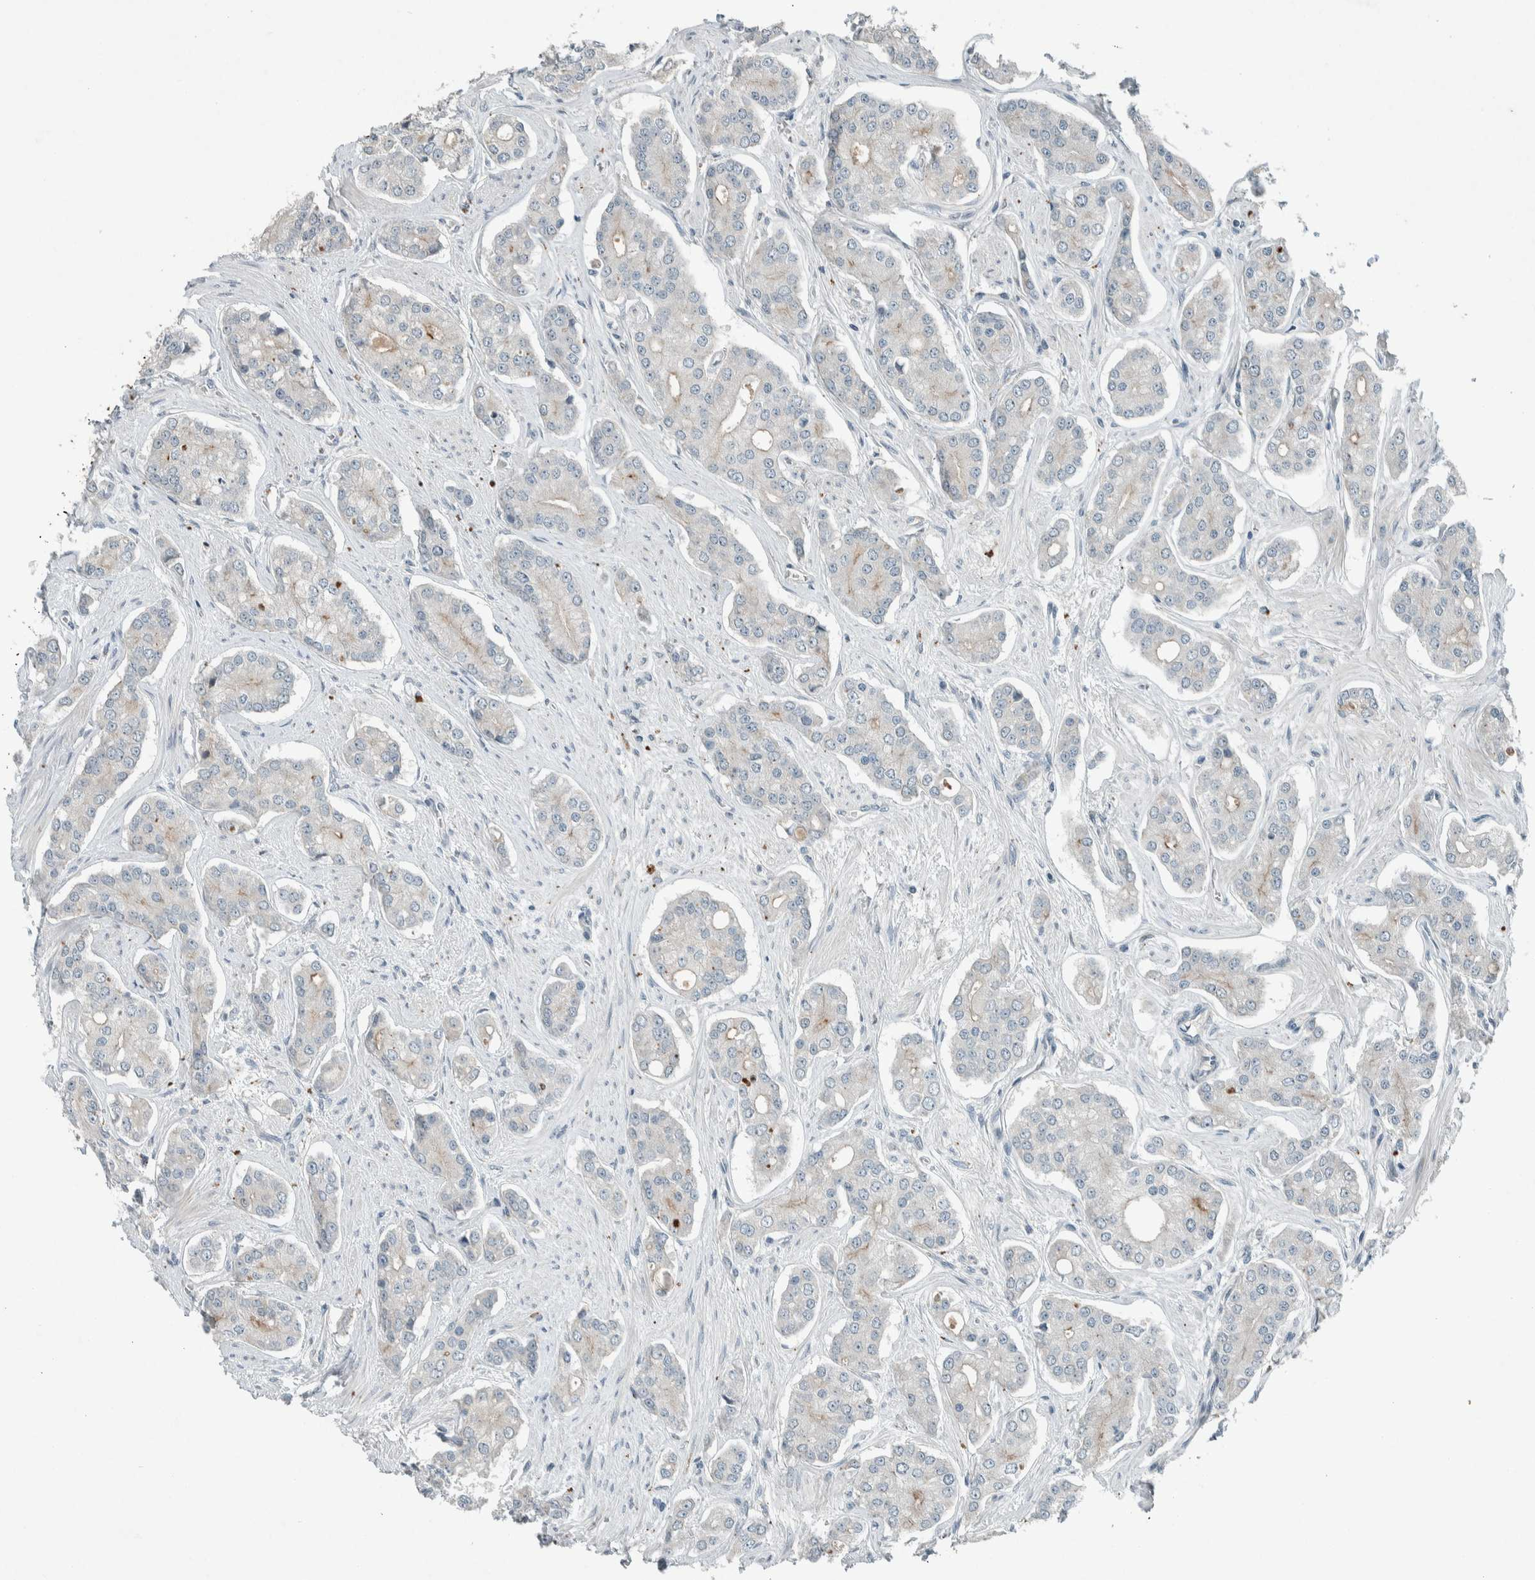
{"staining": {"intensity": "negative", "quantity": "none", "location": "none"}, "tissue": "prostate cancer", "cell_type": "Tumor cells", "image_type": "cancer", "snomed": [{"axis": "morphology", "description": "Adenocarcinoma, High grade"}, {"axis": "topography", "description": "Prostate"}], "caption": "There is no significant staining in tumor cells of prostate cancer (high-grade adenocarcinoma).", "gene": "CERCAM", "patient": {"sex": "male", "age": 71}}